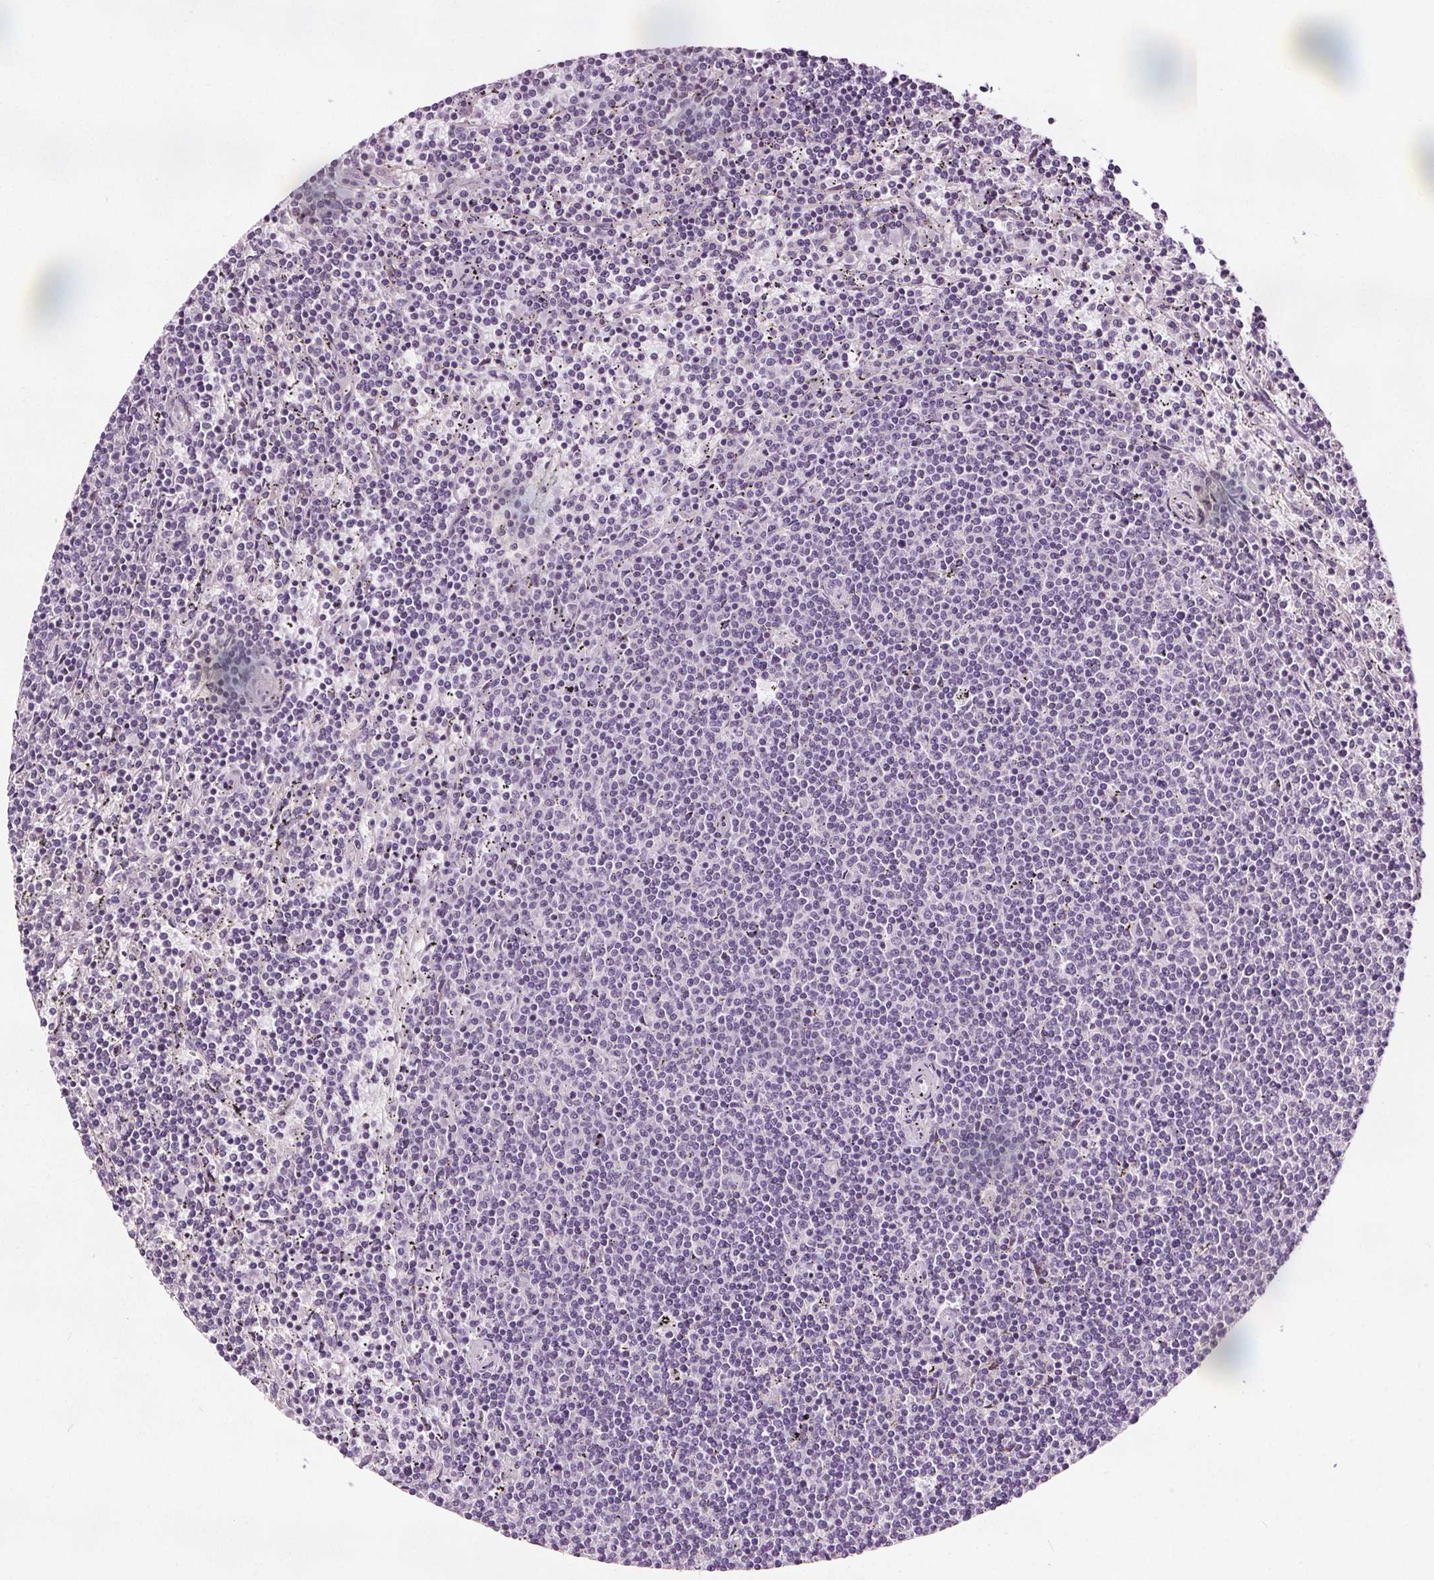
{"staining": {"intensity": "negative", "quantity": "none", "location": "none"}, "tissue": "lymphoma", "cell_type": "Tumor cells", "image_type": "cancer", "snomed": [{"axis": "morphology", "description": "Malignant lymphoma, non-Hodgkin's type, Low grade"}, {"axis": "topography", "description": "Spleen"}], "caption": "Image shows no protein positivity in tumor cells of low-grade malignant lymphoma, non-Hodgkin's type tissue.", "gene": "RASA1", "patient": {"sex": "female", "age": 50}}